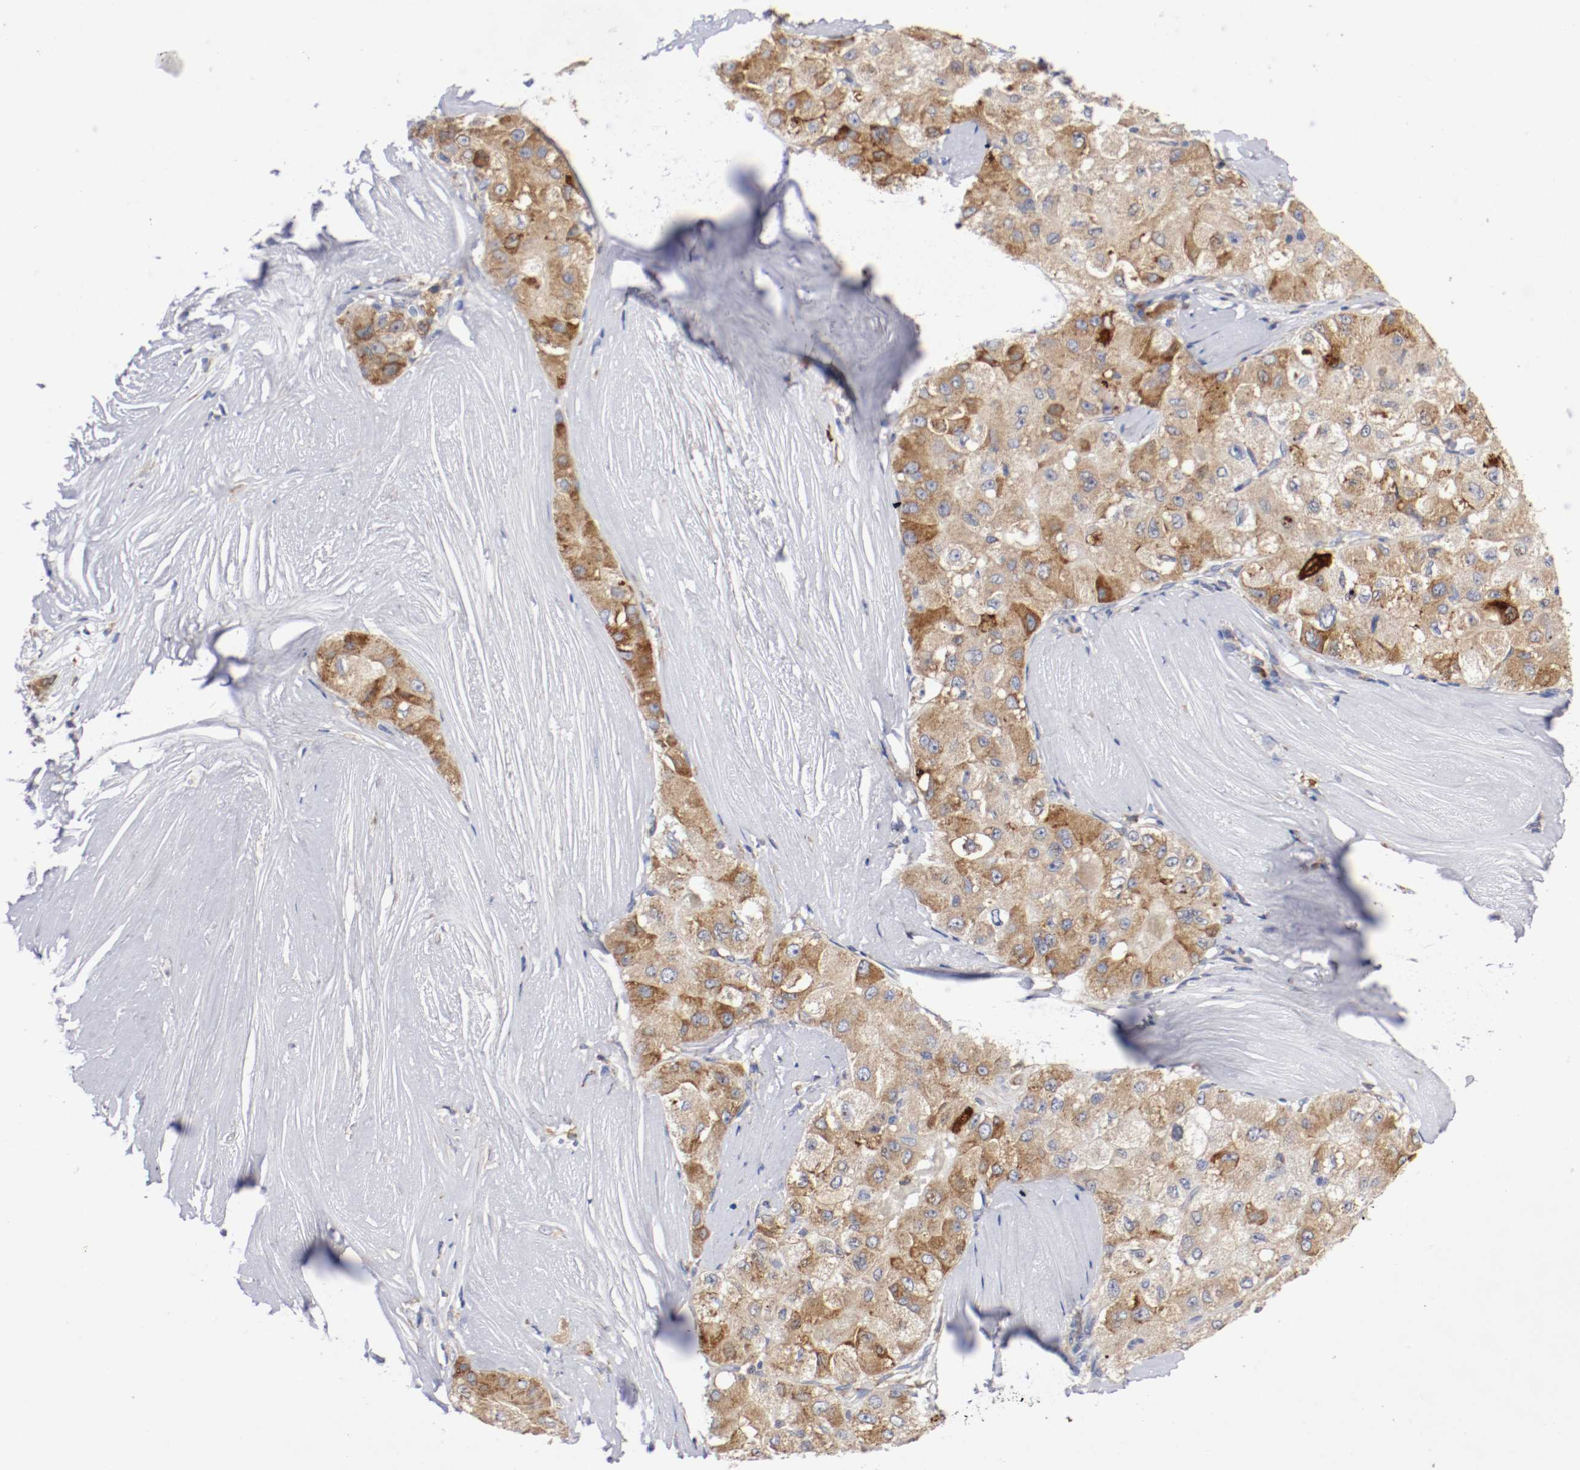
{"staining": {"intensity": "moderate", "quantity": ">75%", "location": "cytoplasmic/membranous"}, "tissue": "liver cancer", "cell_type": "Tumor cells", "image_type": "cancer", "snomed": [{"axis": "morphology", "description": "Carcinoma, Hepatocellular, NOS"}, {"axis": "topography", "description": "Liver"}], "caption": "Approximately >75% of tumor cells in liver cancer exhibit moderate cytoplasmic/membranous protein staining as visualized by brown immunohistochemical staining.", "gene": "TRAF2", "patient": {"sex": "male", "age": 80}}